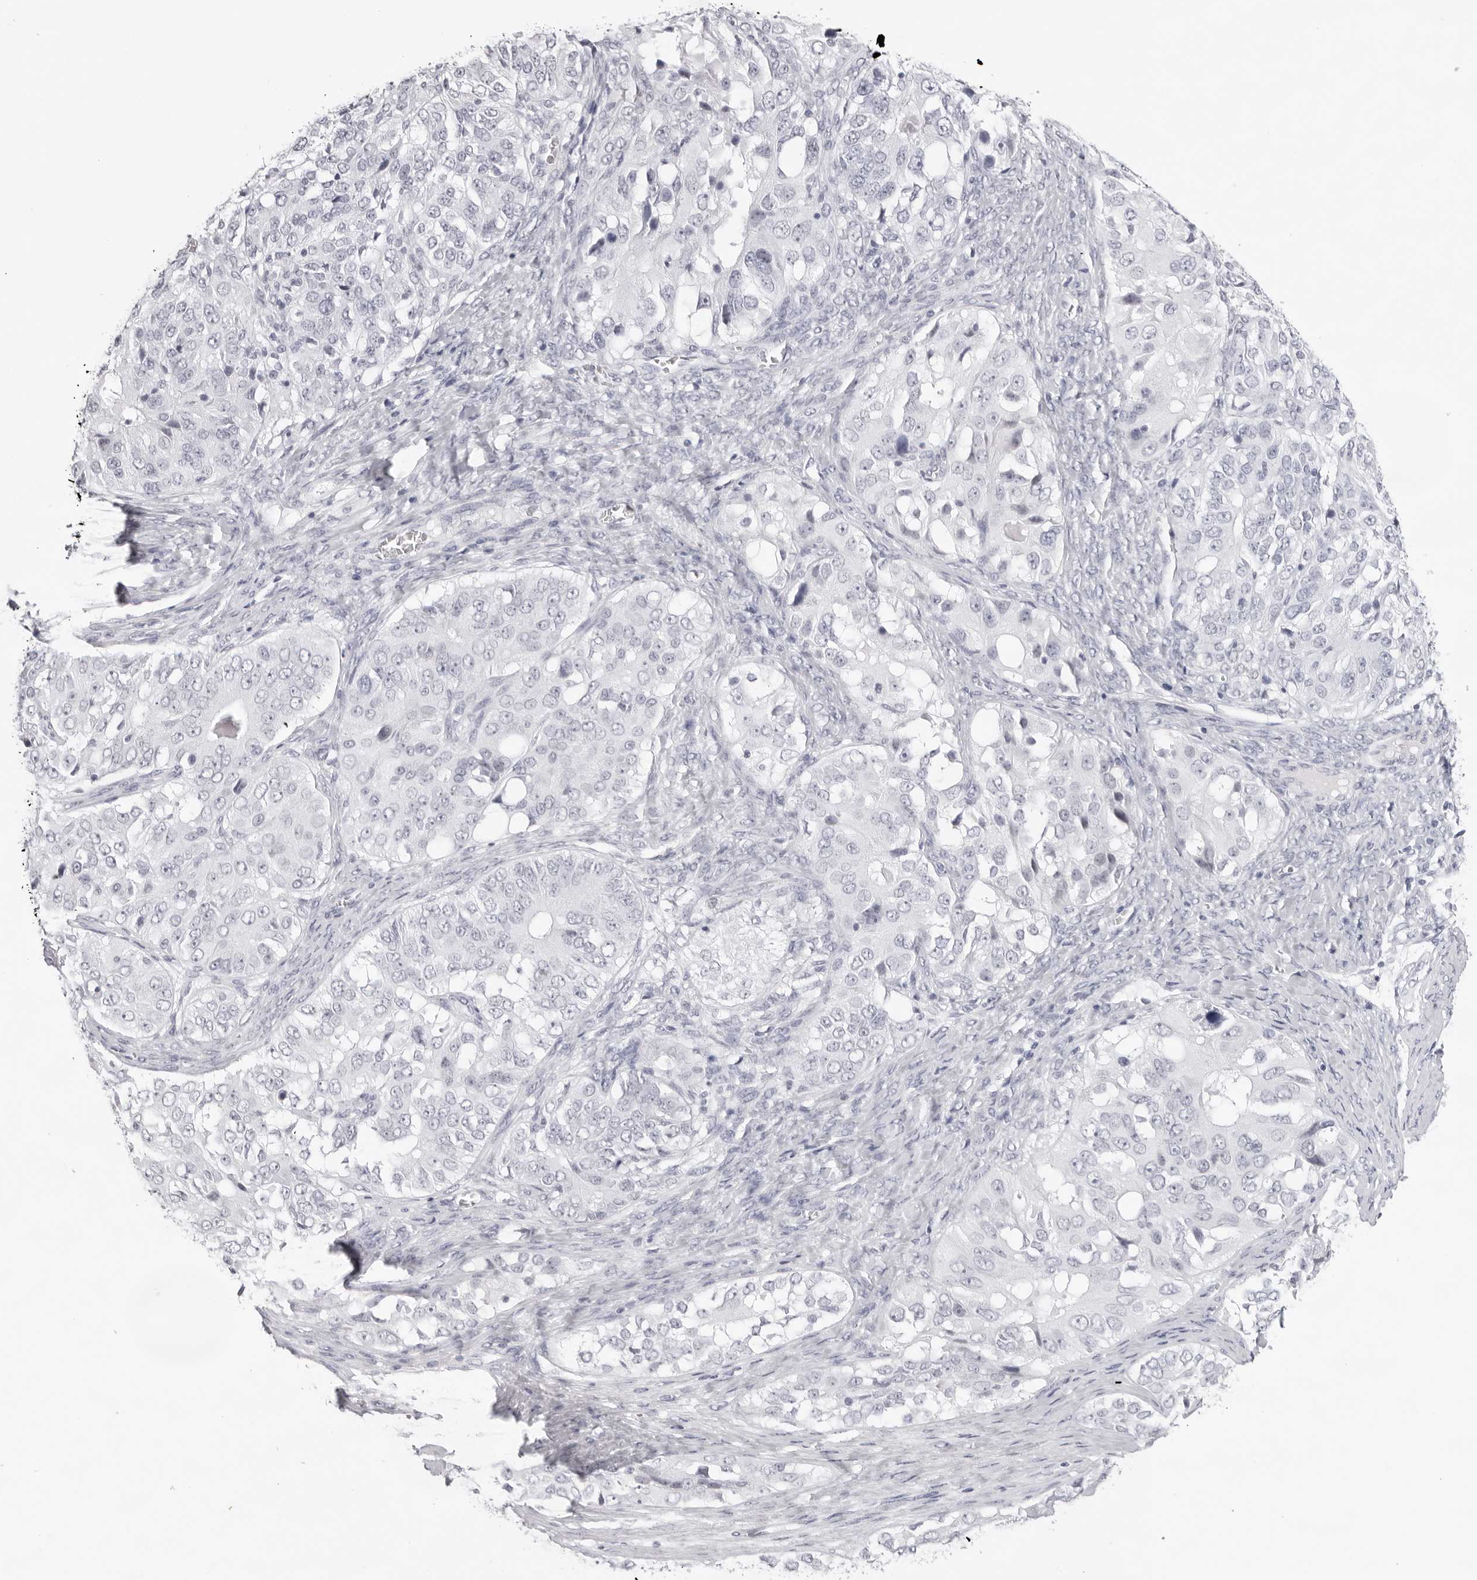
{"staining": {"intensity": "negative", "quantity": "none", "location": "none"}, "tissue": "ovarian cancer", "cell_type": "Tumor cells", "image_type": "cancer", "snomed": [{"axis": "morphology", "description": "Carcinoma, endometroid"}, {"axis": "topography", "description": "Ovary"}], "caption": "IHC photomicrograph of neoplastic tissue: human ovarian endometroid carcinoma stained with DAB (3,3'-diaminobenzidine) exhibits no significant protein expression in tumor cells. (Brightfield microscopy of DAB (3,3'-diaminobenzidine) immunohistochemistry at high magnification).", "gene": "KLK12", "patient": {"sex": "female", "age": 51}}